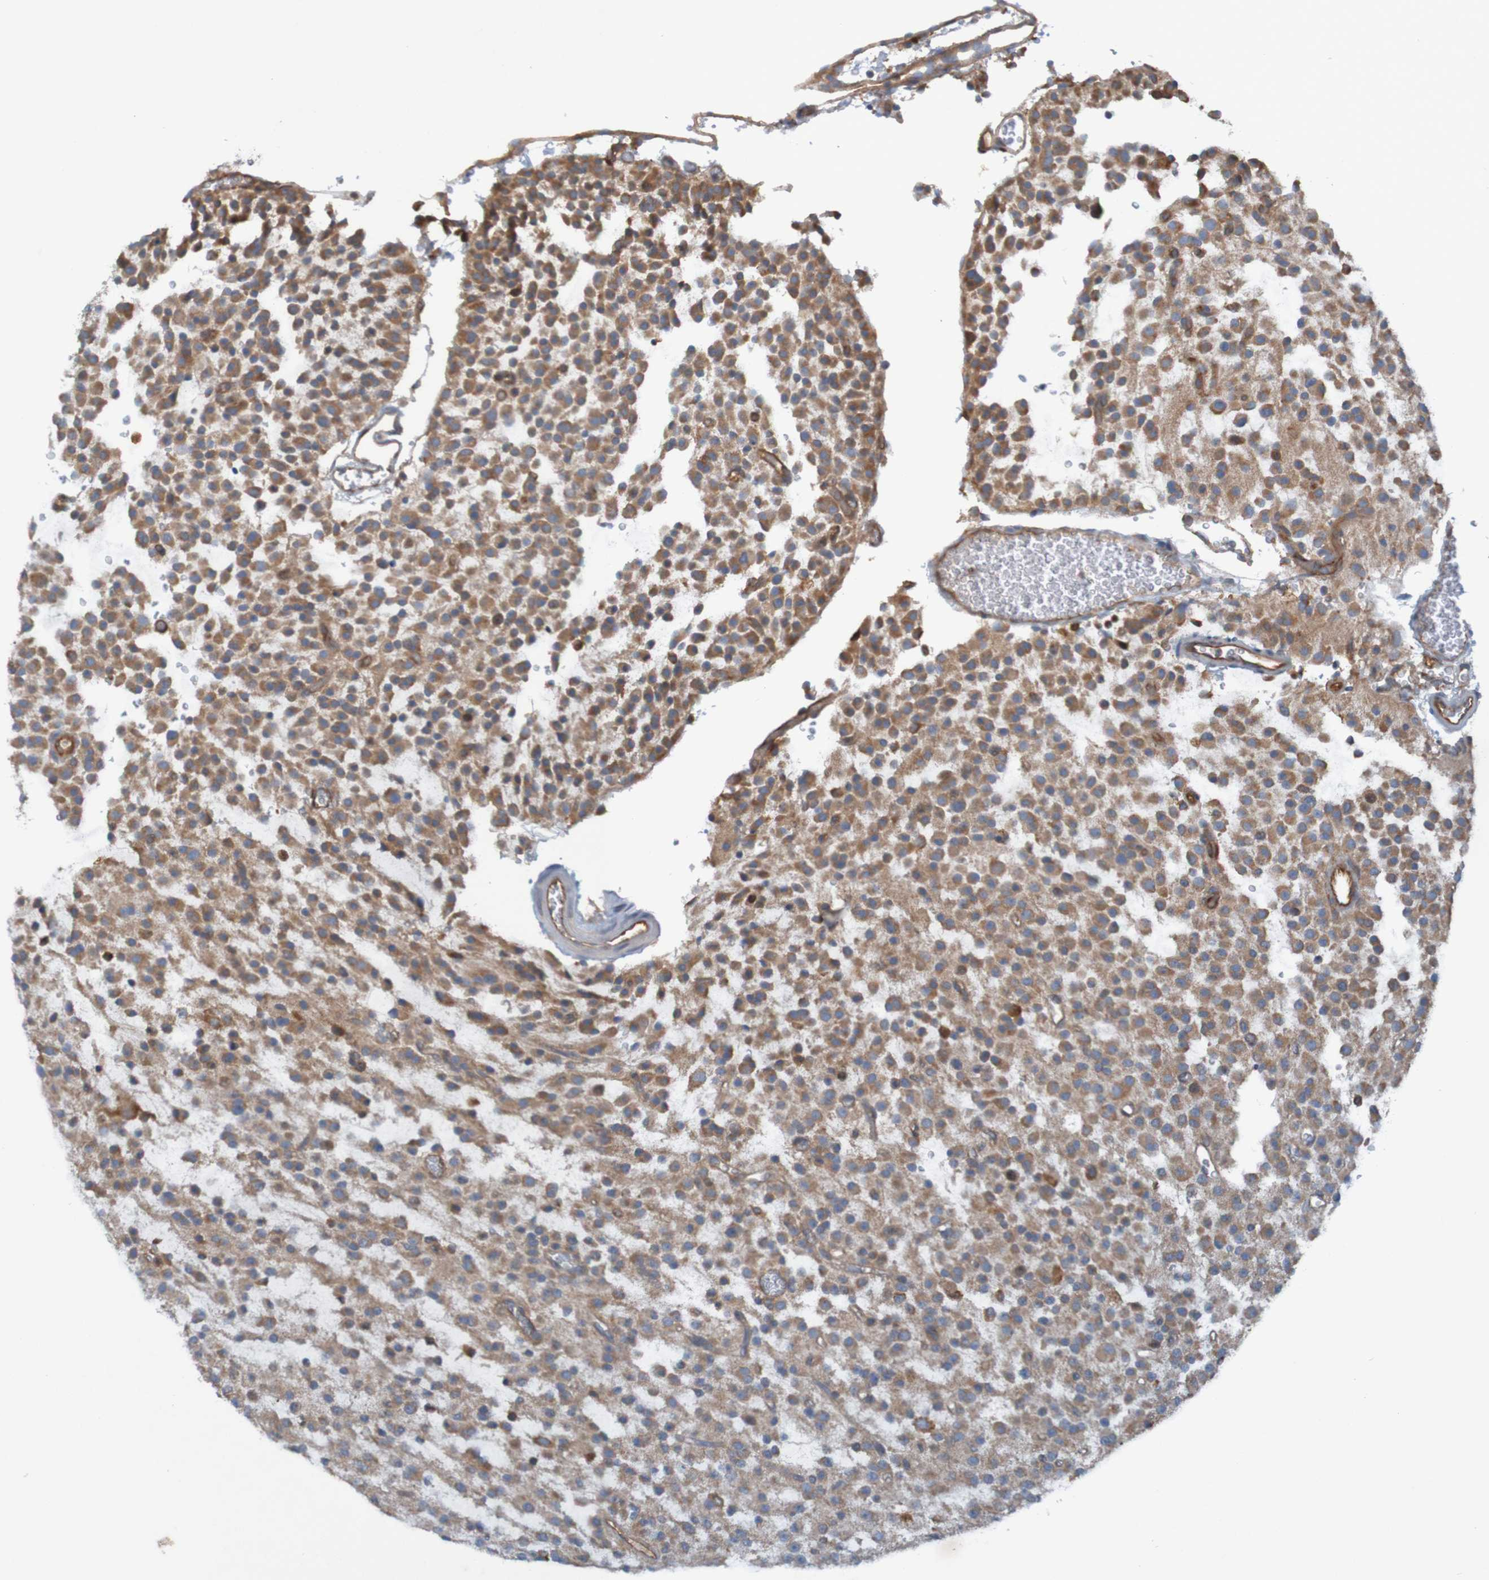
{"staining": {"intensity": "moderate", "quantity": ">75%", "location": "cytoplasmic/membranous"}, "tissue": "glioma", "cell_type": "Tumor cells", "image_type": "cancer", "snomed": [{"axis": "morphology", "description": "Glioma, malignant, Low grade"}, {"axis": "topography", "description": "Brain"}], "caption": "High-magnification brightfield microscopy of malignant low-grade glioma stained with DAB (brown) and counterstained with hematoxylin (blue). tumor cells exhibit moderate cytoplasmic/membranous staining is identified in about>75% of cells.", "gene": "DNAJC4", "patient": {"sex": "male", "age": 38}}